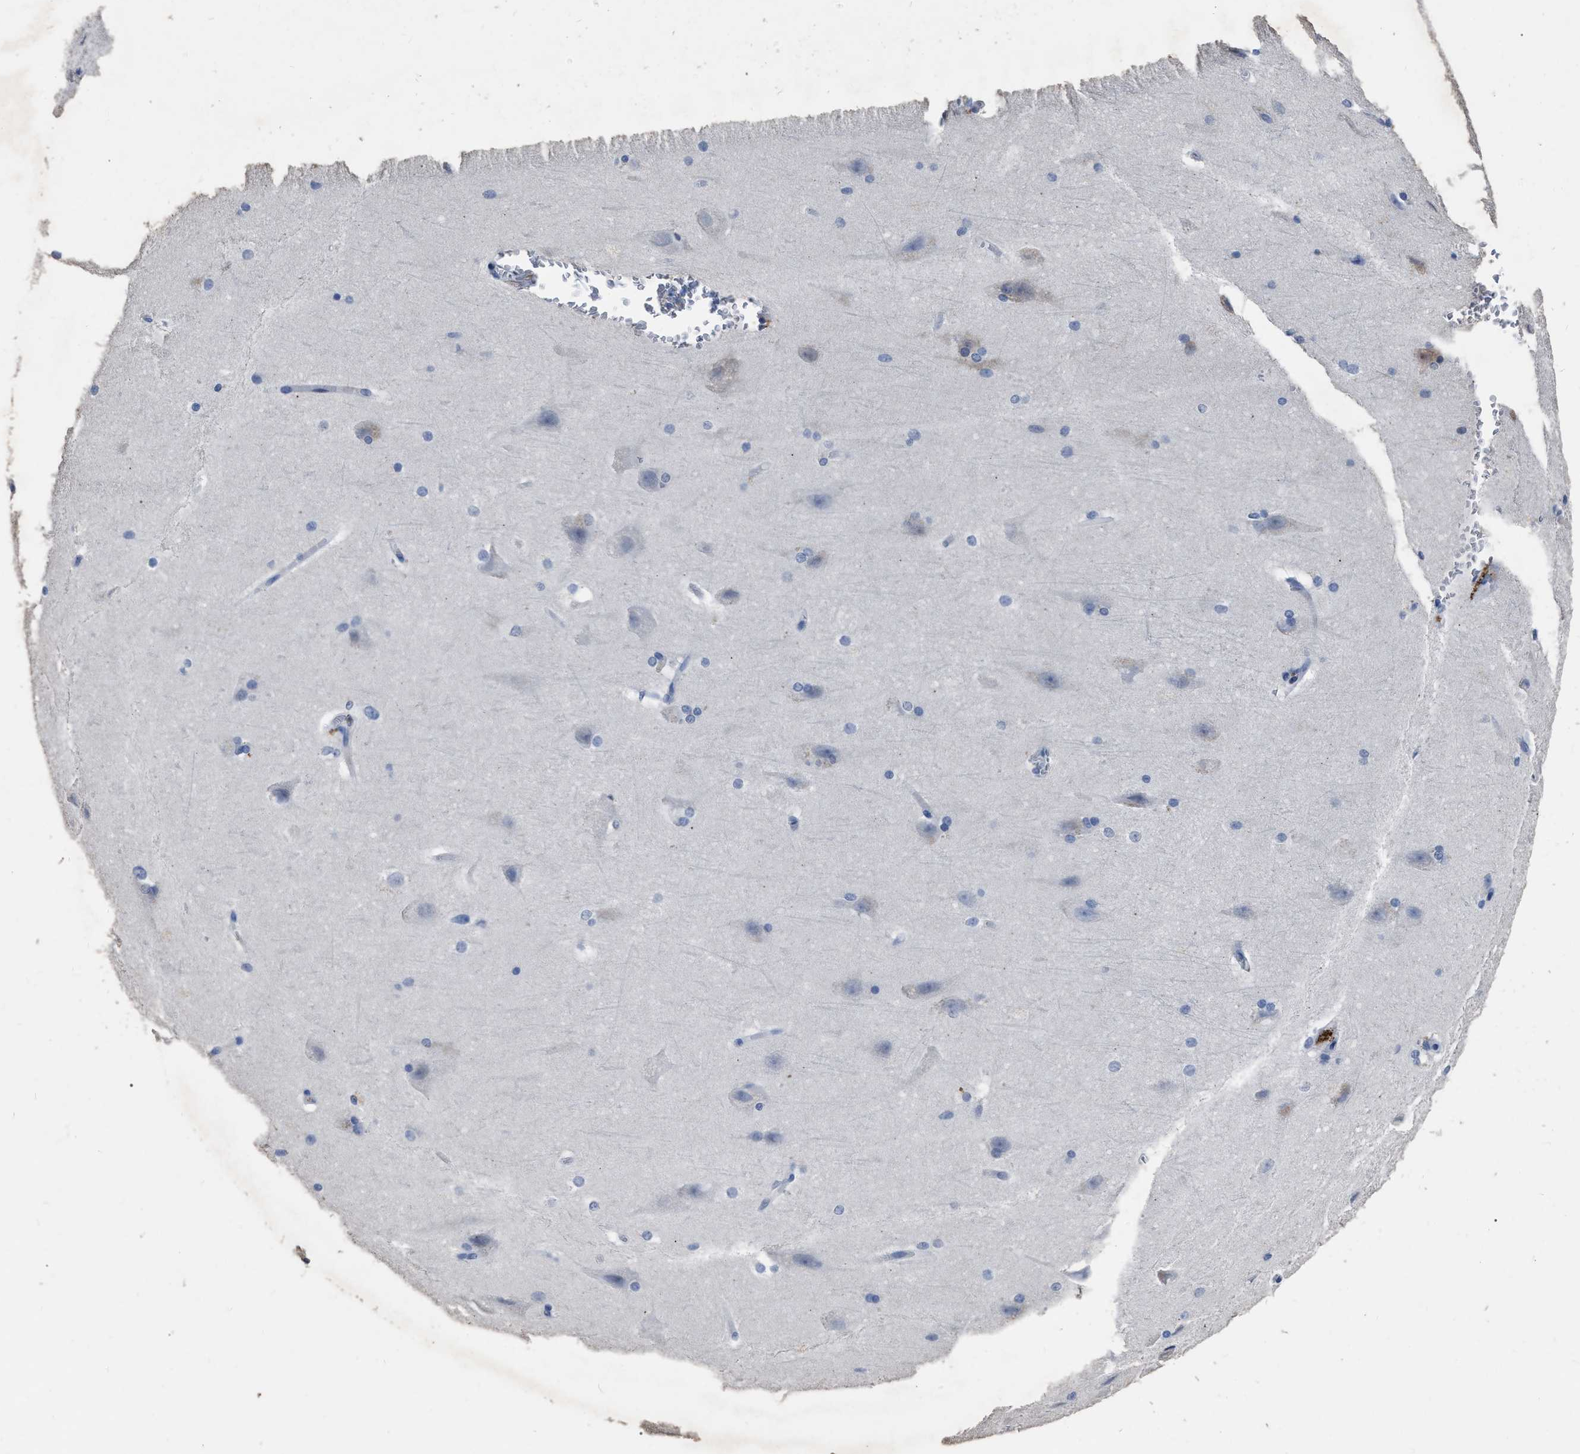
{"staining": {"intensity": "negative", "quantity": "none", "location": "none"}, "tissue": "cerebral cortex", "cell_type": "Endothelial cells", "image_type": "normal", "snomed": [{"axis": "morphology", "description": "Normal tissue, NOS"}, {"axis": "topography", "description": "Cerebral cortex"}, {"axis": "topography", "description": "Hippocampus"}], "caption": "High magnification brightfield microscopy of unremarkable cerebral cortex stained with DAB (brown) and counterstained with hematoxylin (blue): endothelial cells show no significant expression.", "gene": "HABP2", "patient": {"sex": "female", "age": 19}}